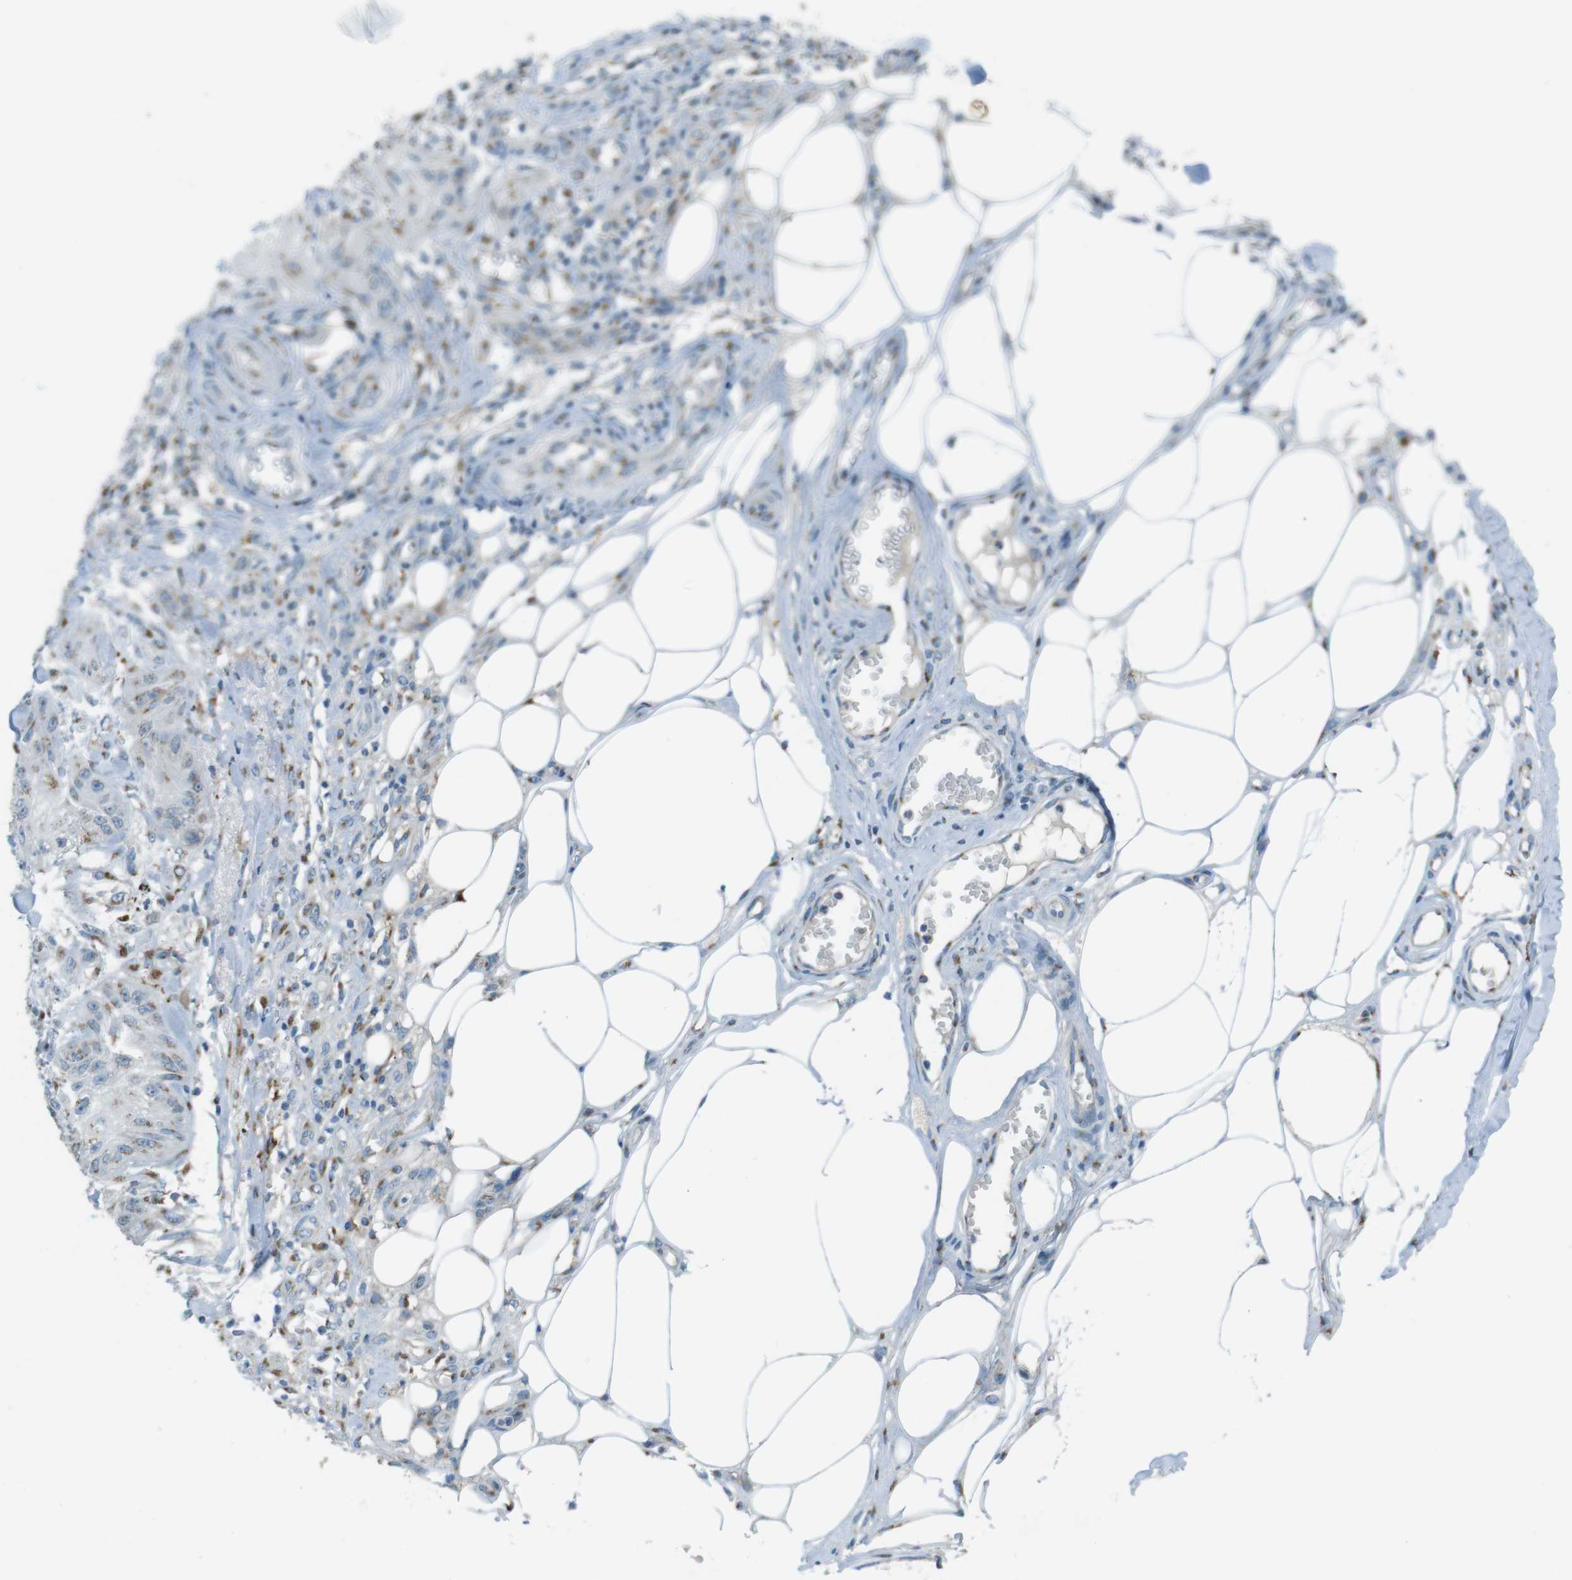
{"staining": {"intensity": "moderate", "quantity": "25%-75%", "location": "cytoplasmic/membranous"}, "tissue": "skin cancer", "cell_type": "Tumor cells", "image_type": "cancer", "snomed": [{"axis": "morphology", "description": "Squamous cell carcinoma, NOS"}, {"axis": "topography", "description": "Skin"}], "caption": "This is a photomicrograph of IHC staining of skin squamous cell carcinoma, which shows moderate positivity in the cytoplasmic/membranous of tumor cells.", "gene": "TXNDC15", "patient": {"sex": "male", "age": 74}}